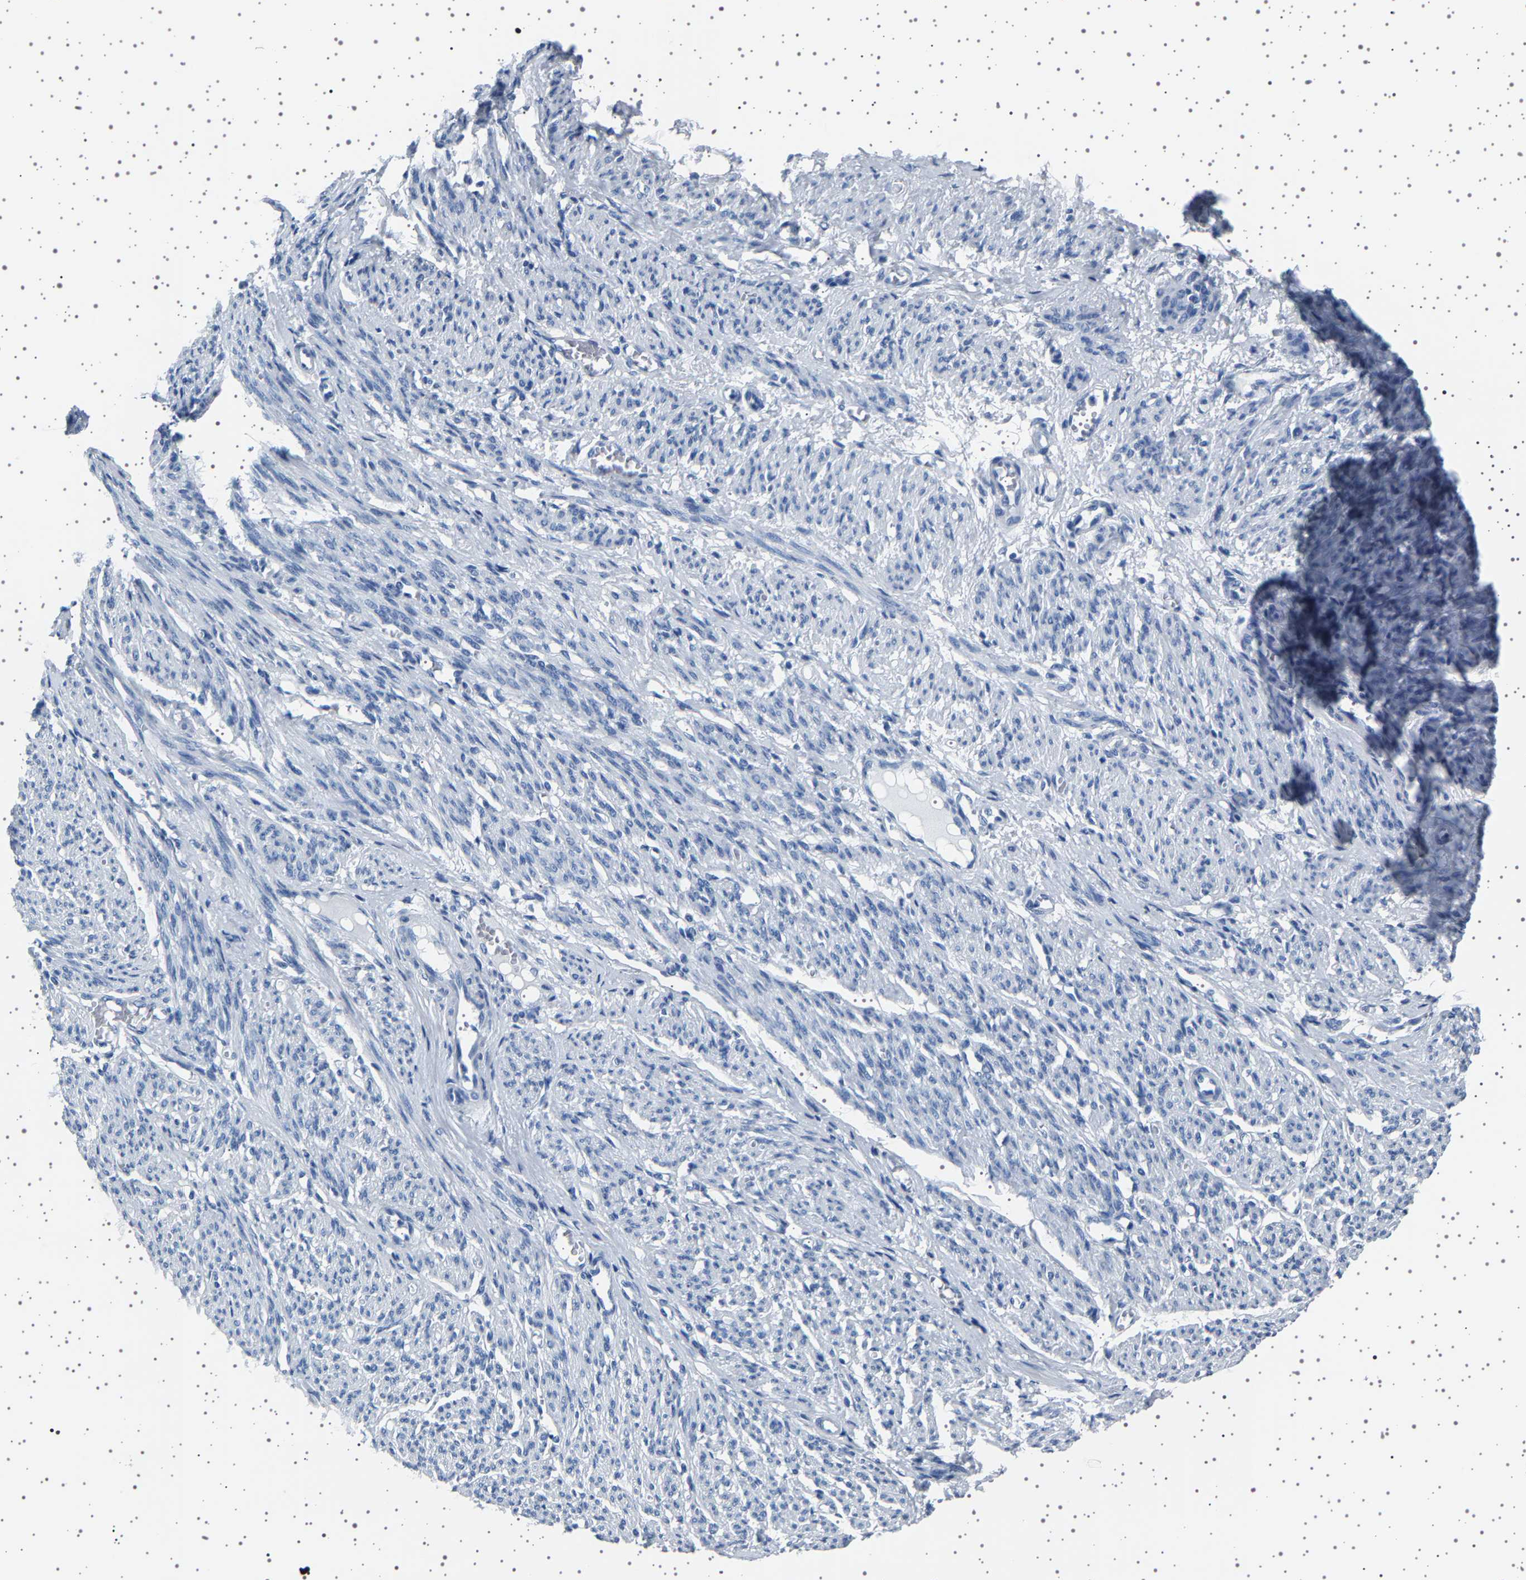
{"staining": {"intensity": "negative", "quantity": "none", "location": "none"}, "tissue": "smooth muscle", "cell_type": "Smooth muscle cells", "image_type": "normal", "snomed": [{"axis": "morphology", "description": "Normal tissue, NOS"}, {"axis": "topography", "description": "Smooth muscle"}], "caption": "Human smooth muscle stained for a protein using immunohistochemistry (IHC) displays no expression in smooth muscle cells.", "gene": "TFF3", "patient": {"sex": "female", "age": 65}}